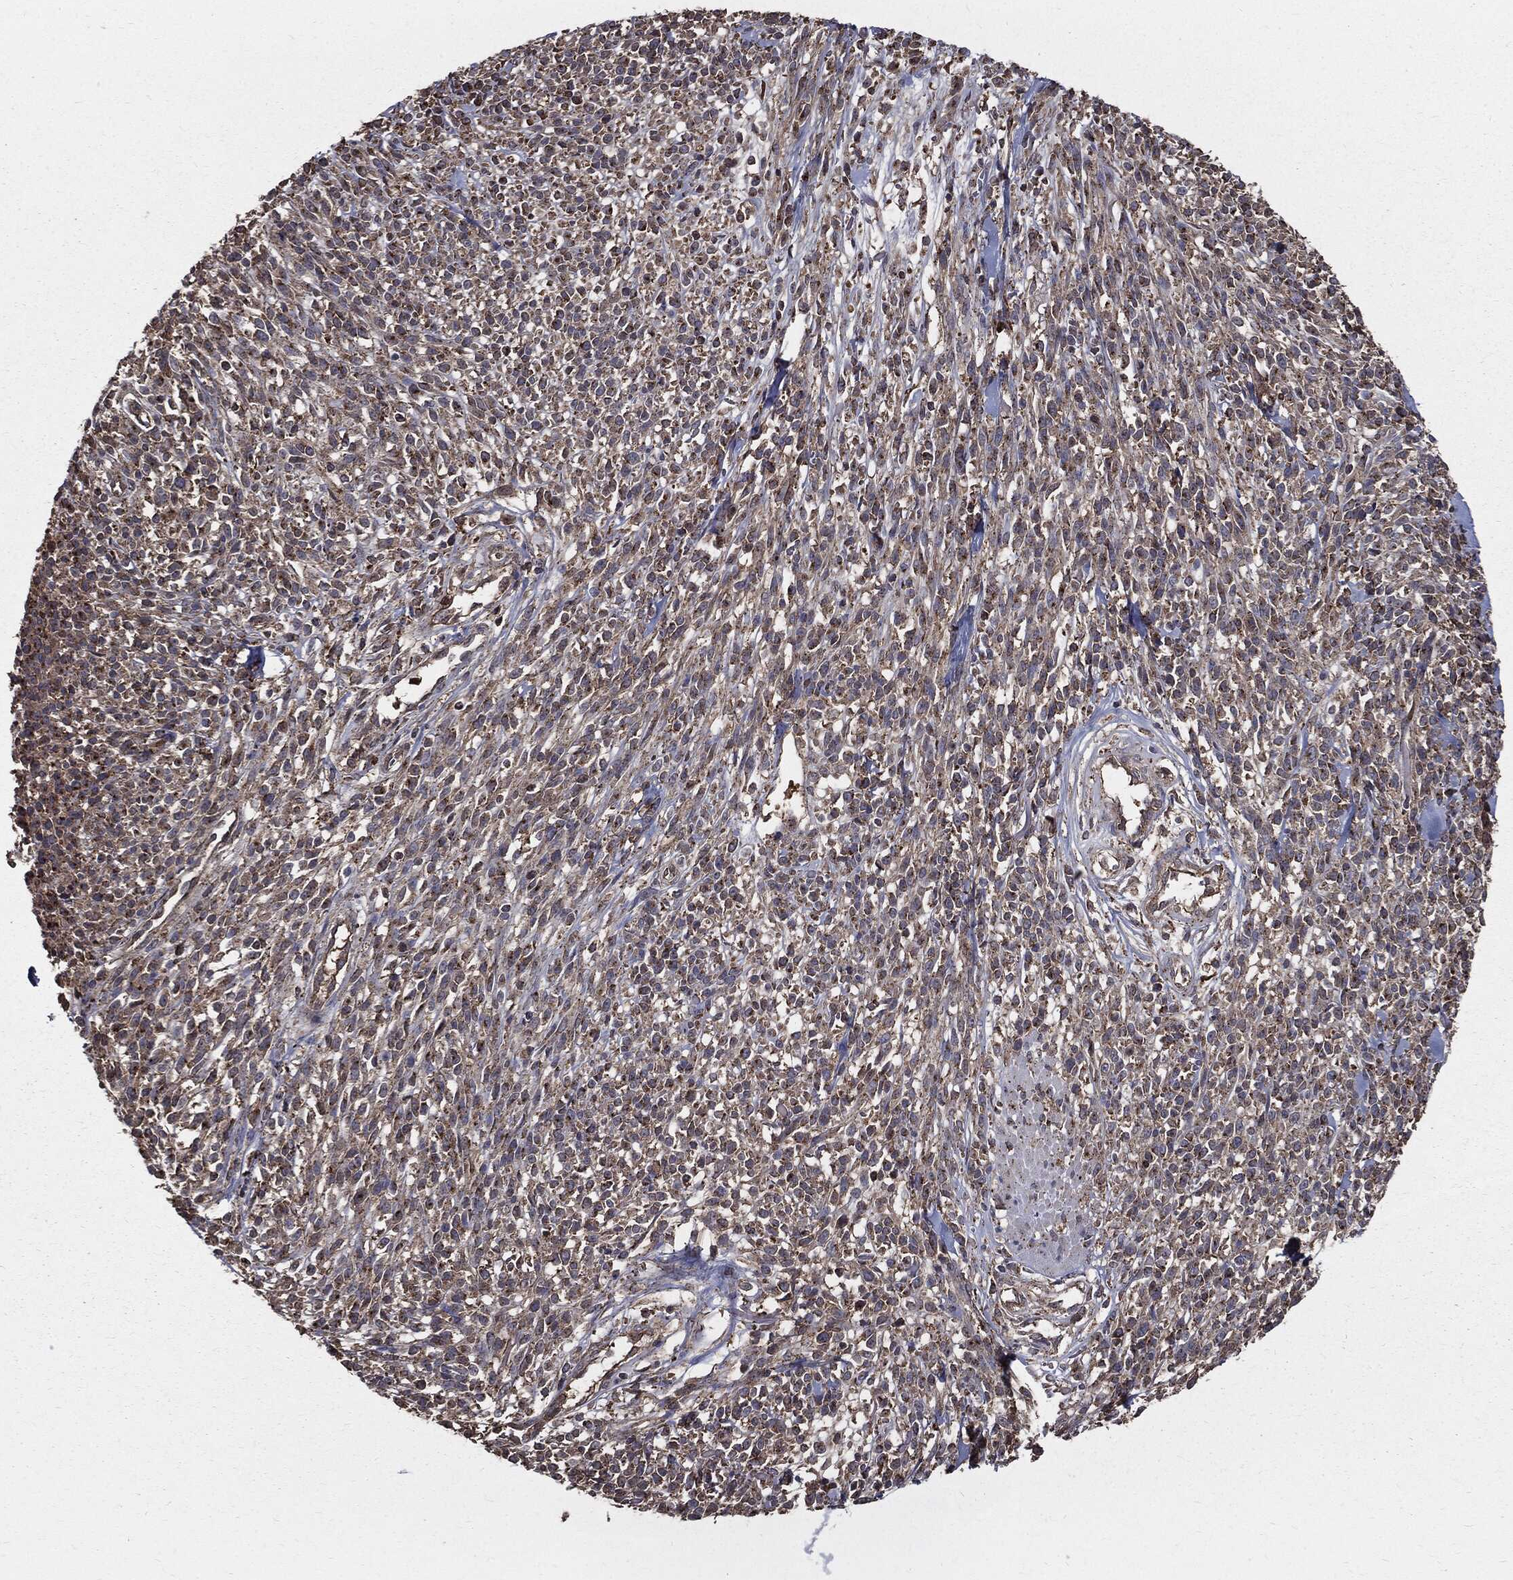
{"staining": {"intensity": "moderate", "quantity": "<25%", "location": "cytoplasmic/membranous"}, "tissue": "melanoma", "cell_type": "Tumor cells", "image_type": "cancer", "snomed": [{"axis": "morphology", "description": "Malignant melanoma, NOS"}, {"axis": "topography", "description": "Skin"}, {"axis": "topography", "description": "Skin of trunk"}], "caption": "DAB immunohistochemical staining of melanoma reveals moderate cytoplasmic/membranous protein expression in approximately <25% of tumor cells.", "gene": "PDCD6IP", "patient": {"sex": "male", "age": 74}}